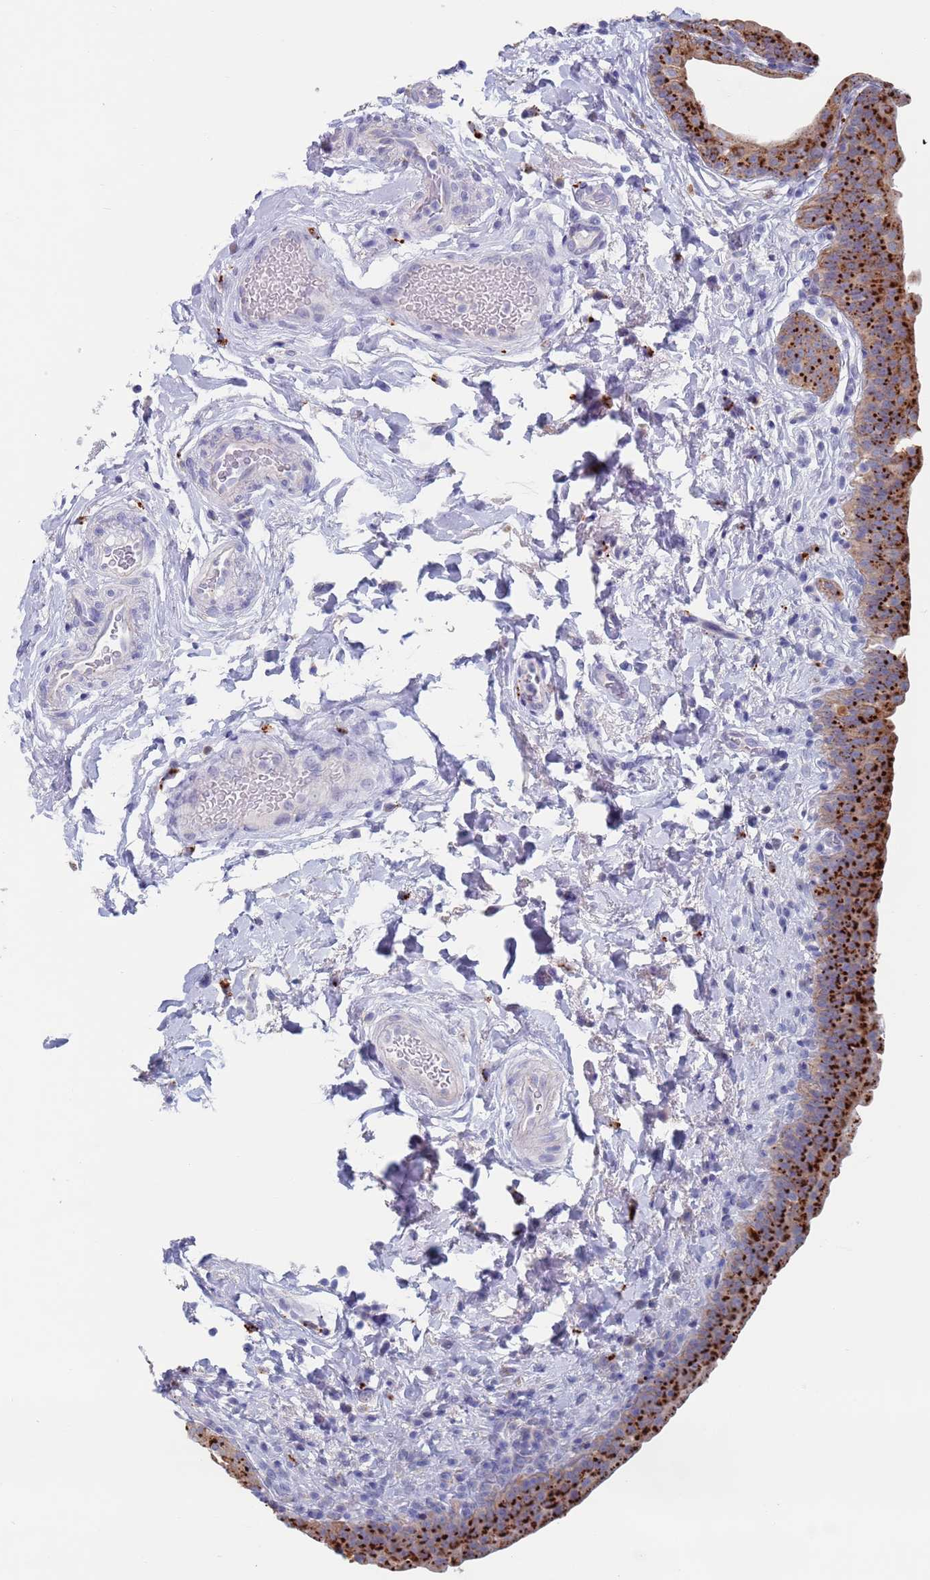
{"staining": {"intensity": "strong", "quantity": ">75%", "location": "cytoplasmic/membranous"}, "tissue": "urinary bladder", "cell_type": "Urothelial cells", "image_type": "normal", "snomed": [{"axis": "morphology", "description": "Normal tissue, NOS"}, {"axis": "topography", "description": "Urinary bladder"}], "caption": "Immunohistochemical staining of unremarkable human urinary bladder reveals high levels of strong cytoplasmic/membranous staining in approximately >75% of urothelial cells. (Stains: DAB in brown, nuclei in blue, Microscopy: brightfield microscopy at high magnification).", "gene": "FUCA1", "patient": {"sex": "male", "age": 83}}